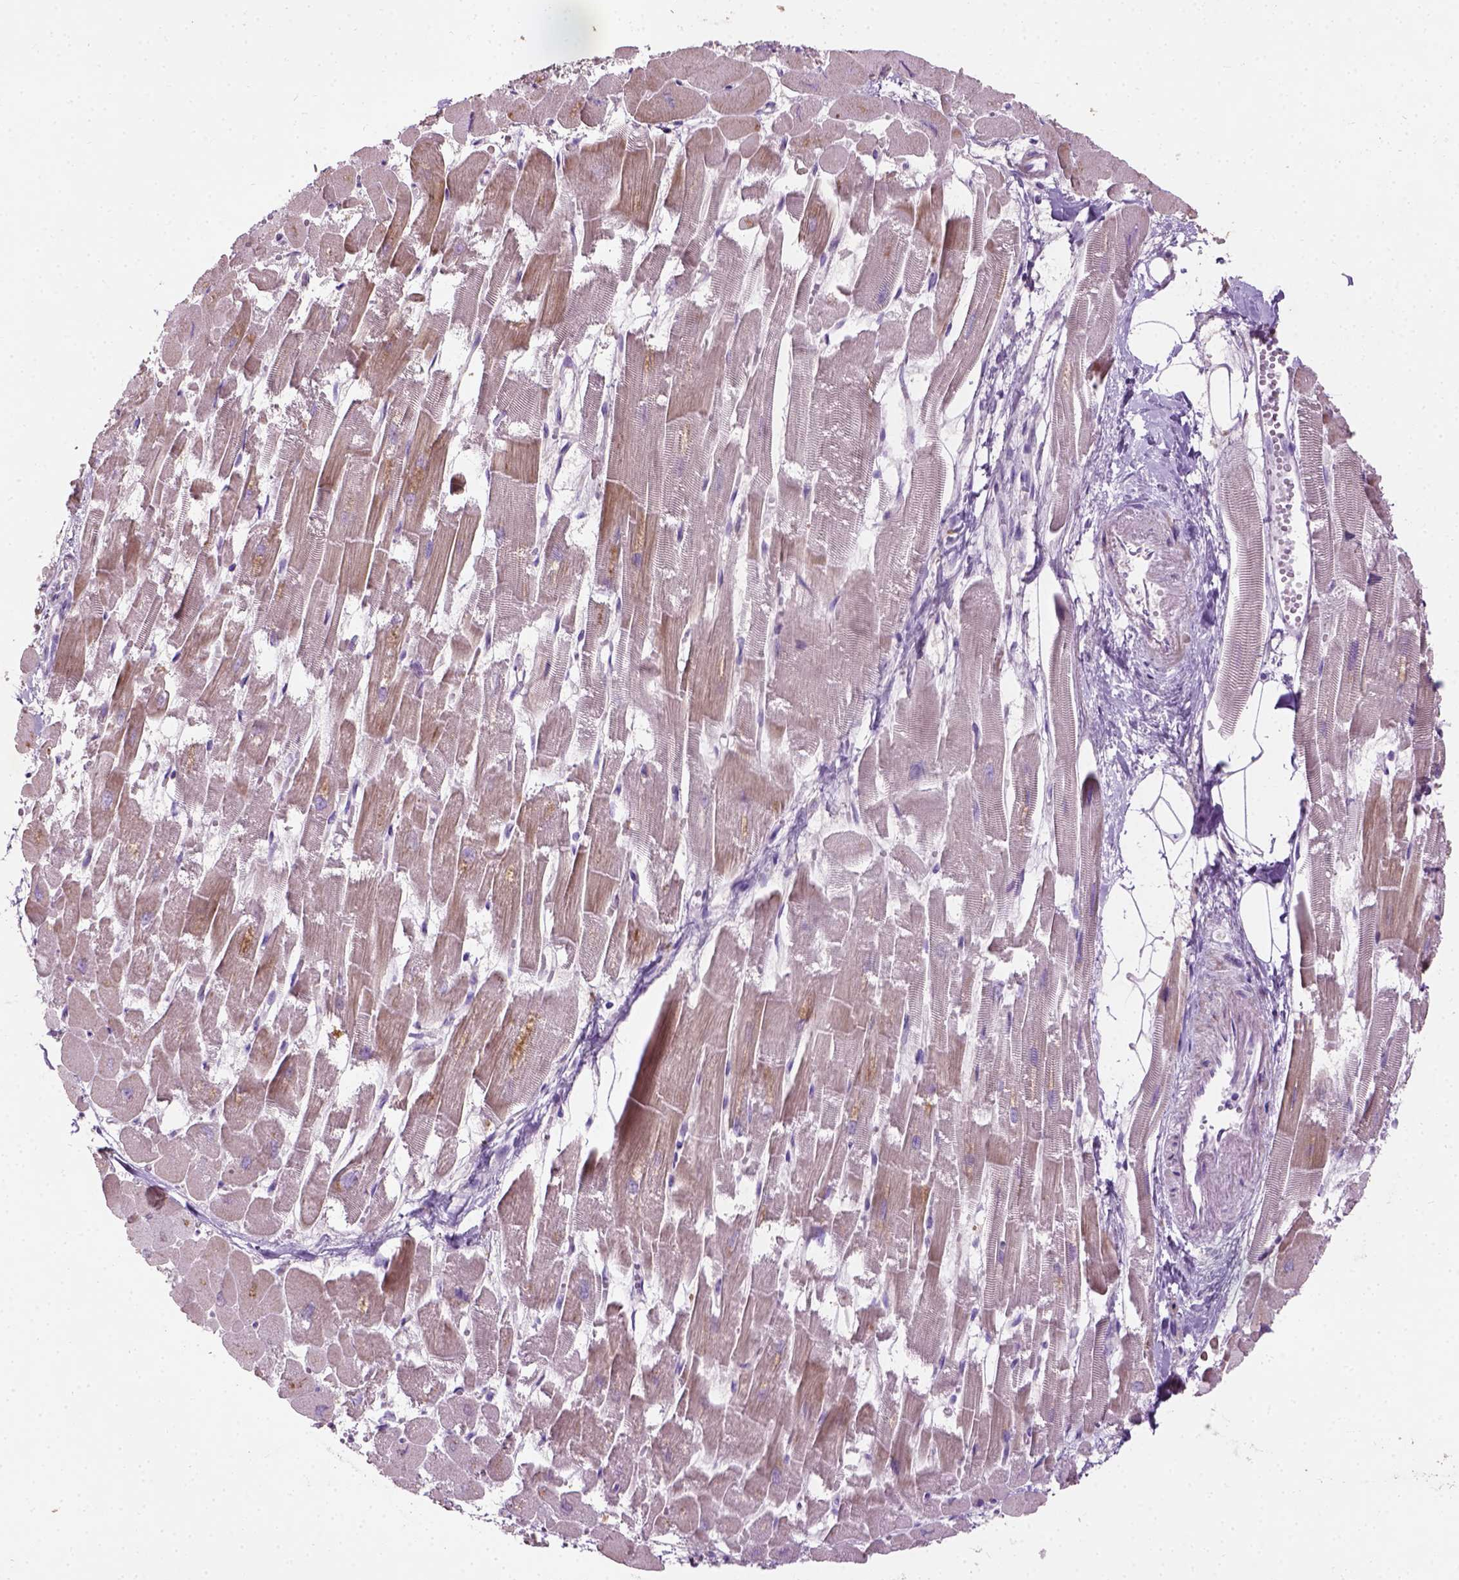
{"staining": {"intensity": "moderate", "quantity": "<25%", "location": "cytoplasmic/membranous"}, "tissue": "heart muscle", "cell_type": "Cardiomyocytes", "image_type": "normal", "snomed": [{"axis": "morphology", "description": "Normal tissue, NOS"}, {"axis": "topography", "description": "Heart"}], "caption": "Moderate cytoplasmic/membranous positivity is present in approximately <25% of cardiomyocytes in normal heart muscle.", "gene": "PKP3", "patient": {"sex": "female", "age": 52}}